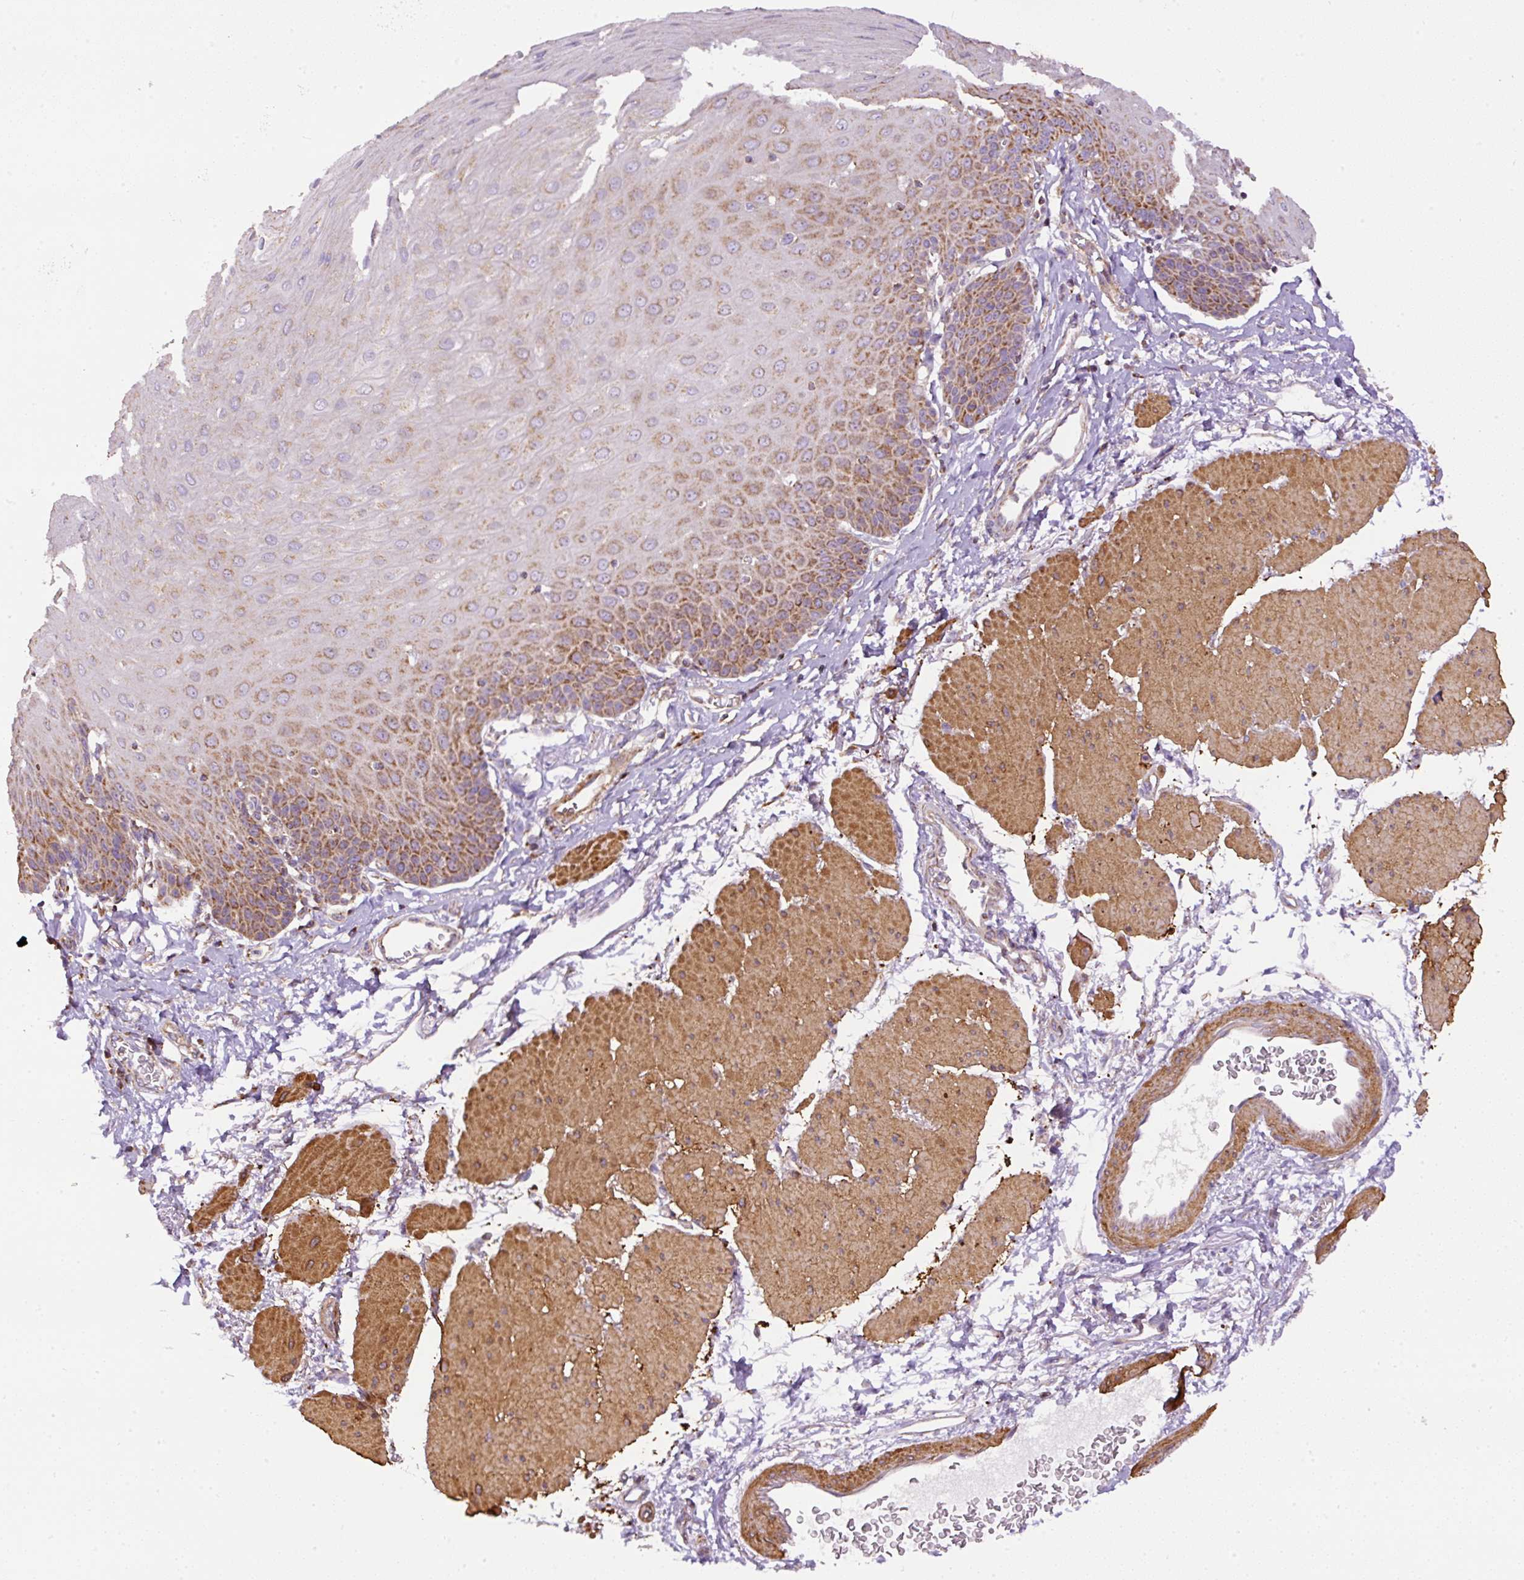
{"staining": {"intensity": "moderate", "quantity": "25%-75%", "location": "cytoplasmic/membranous"}, "tissue": "esophagus", "cell_type": "Squamous epithelial cells", "image_type": "normal", "snomed": [{"axis": "morphology", "description": "Normal tissue, NOS"}, {"axis": "topography", "description": "Esophagus"}], "caption": "This histopathology image shows IHC staining of unremarkable human esophagus, with medium moderate cytoplasmic/membranous expression in about 25%-75% of squamous epithelial cells.", "gene": "NDUFAF2", "patient": {"sex": "female", "age": 81}}